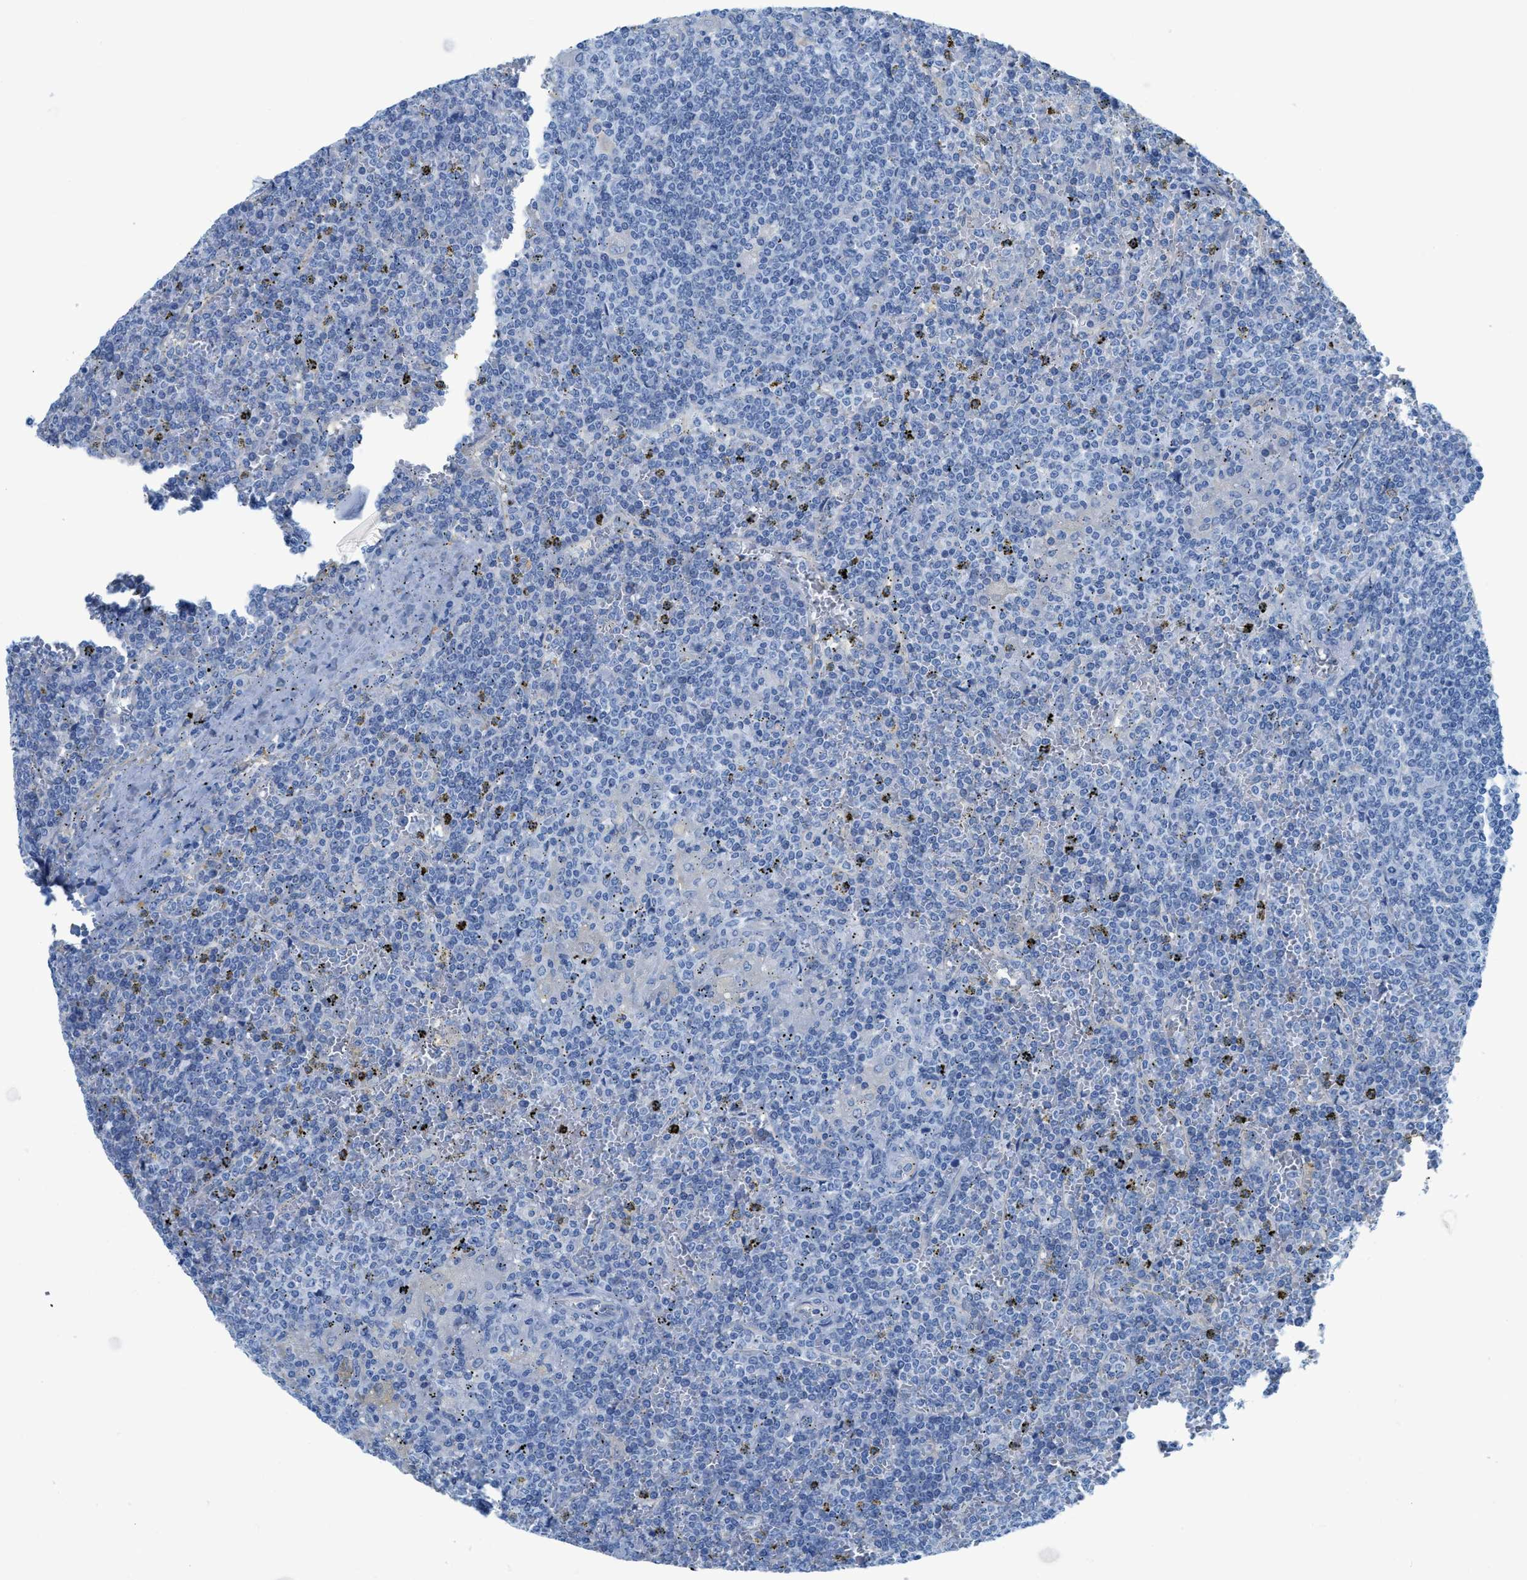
{"staining": {"intensity": "negative", "quantity": "none", "location": "none"}, "tissue": "lymphoma", "cell_type": "Tumor cells", "image_type": "cancer", "snomed": [{"axis": "morphology", "description": "Malignant lymphoma, non-Hodgkin's type, Low grade"}, {"axis": "topography", "description": "Spleen"}], "caption": "The histopathology image demonstrates no significant positivity in tumor cells of lymphoma.", "gene": "ASGR1", "patient": {"sex": "female", "age": 19}}